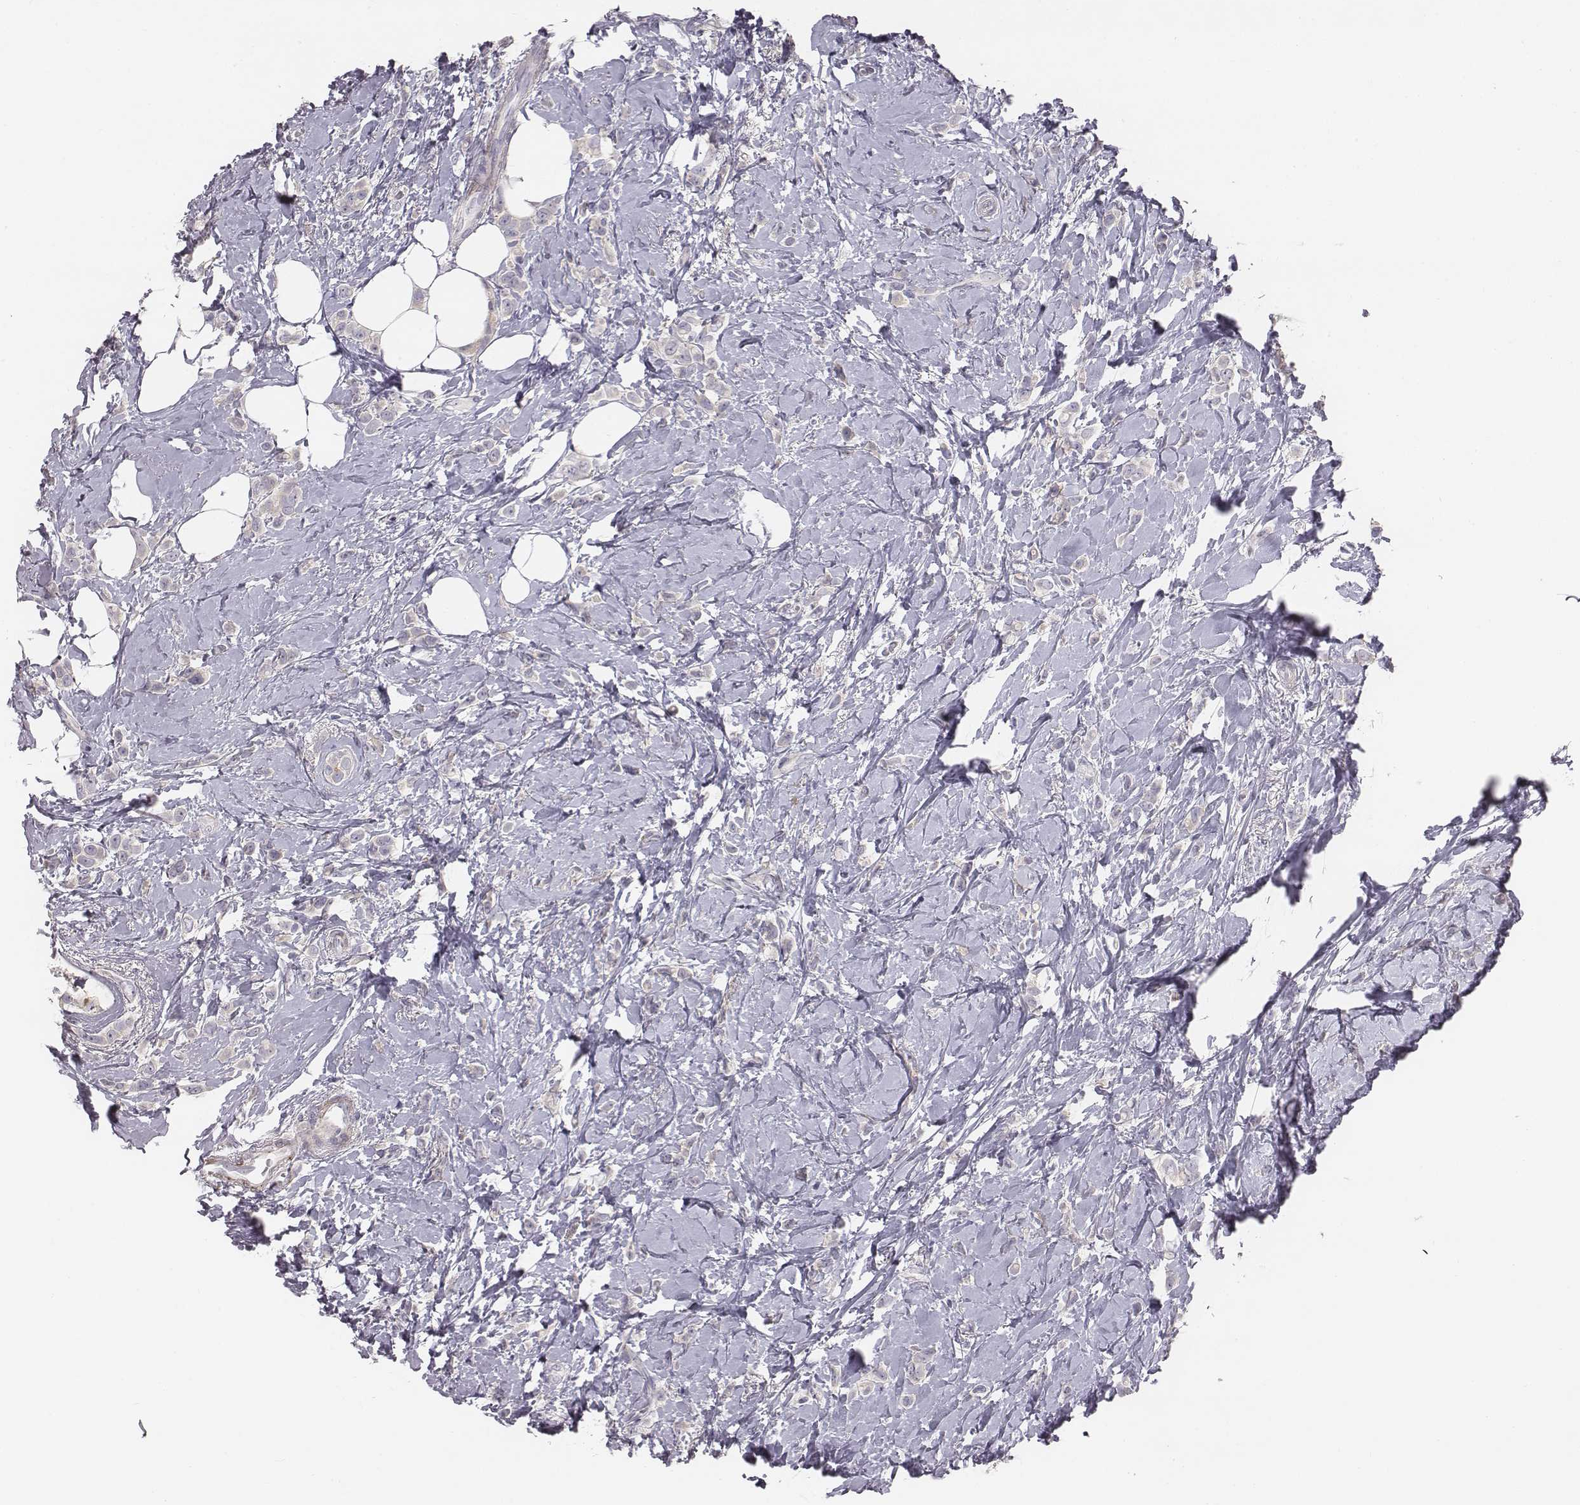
{"staining": {"intensity": "negative", "quantity": "none", "location": "none"}, "tissue": "breast cancer", "cell_type": "Tumor cells", "image_type": "cancer", "snomed": [{"axis": "morphology", "description": "Lobular carcinoma"}, {"axis": "topography", "description": "Breast"}], "caption": "High magnification brightfield microscopy of breast cancer stained with DAB (3,3'-diaminobenzidine) (brown) and counterstained with hematoxylin (blue): tumor cells show no significant positivity. (Immunohistochemistry (ihc), brightfield microscopy, high magnification).", "gene": "PRKCZ", "patient": {"sex": "female", "age": 66}}